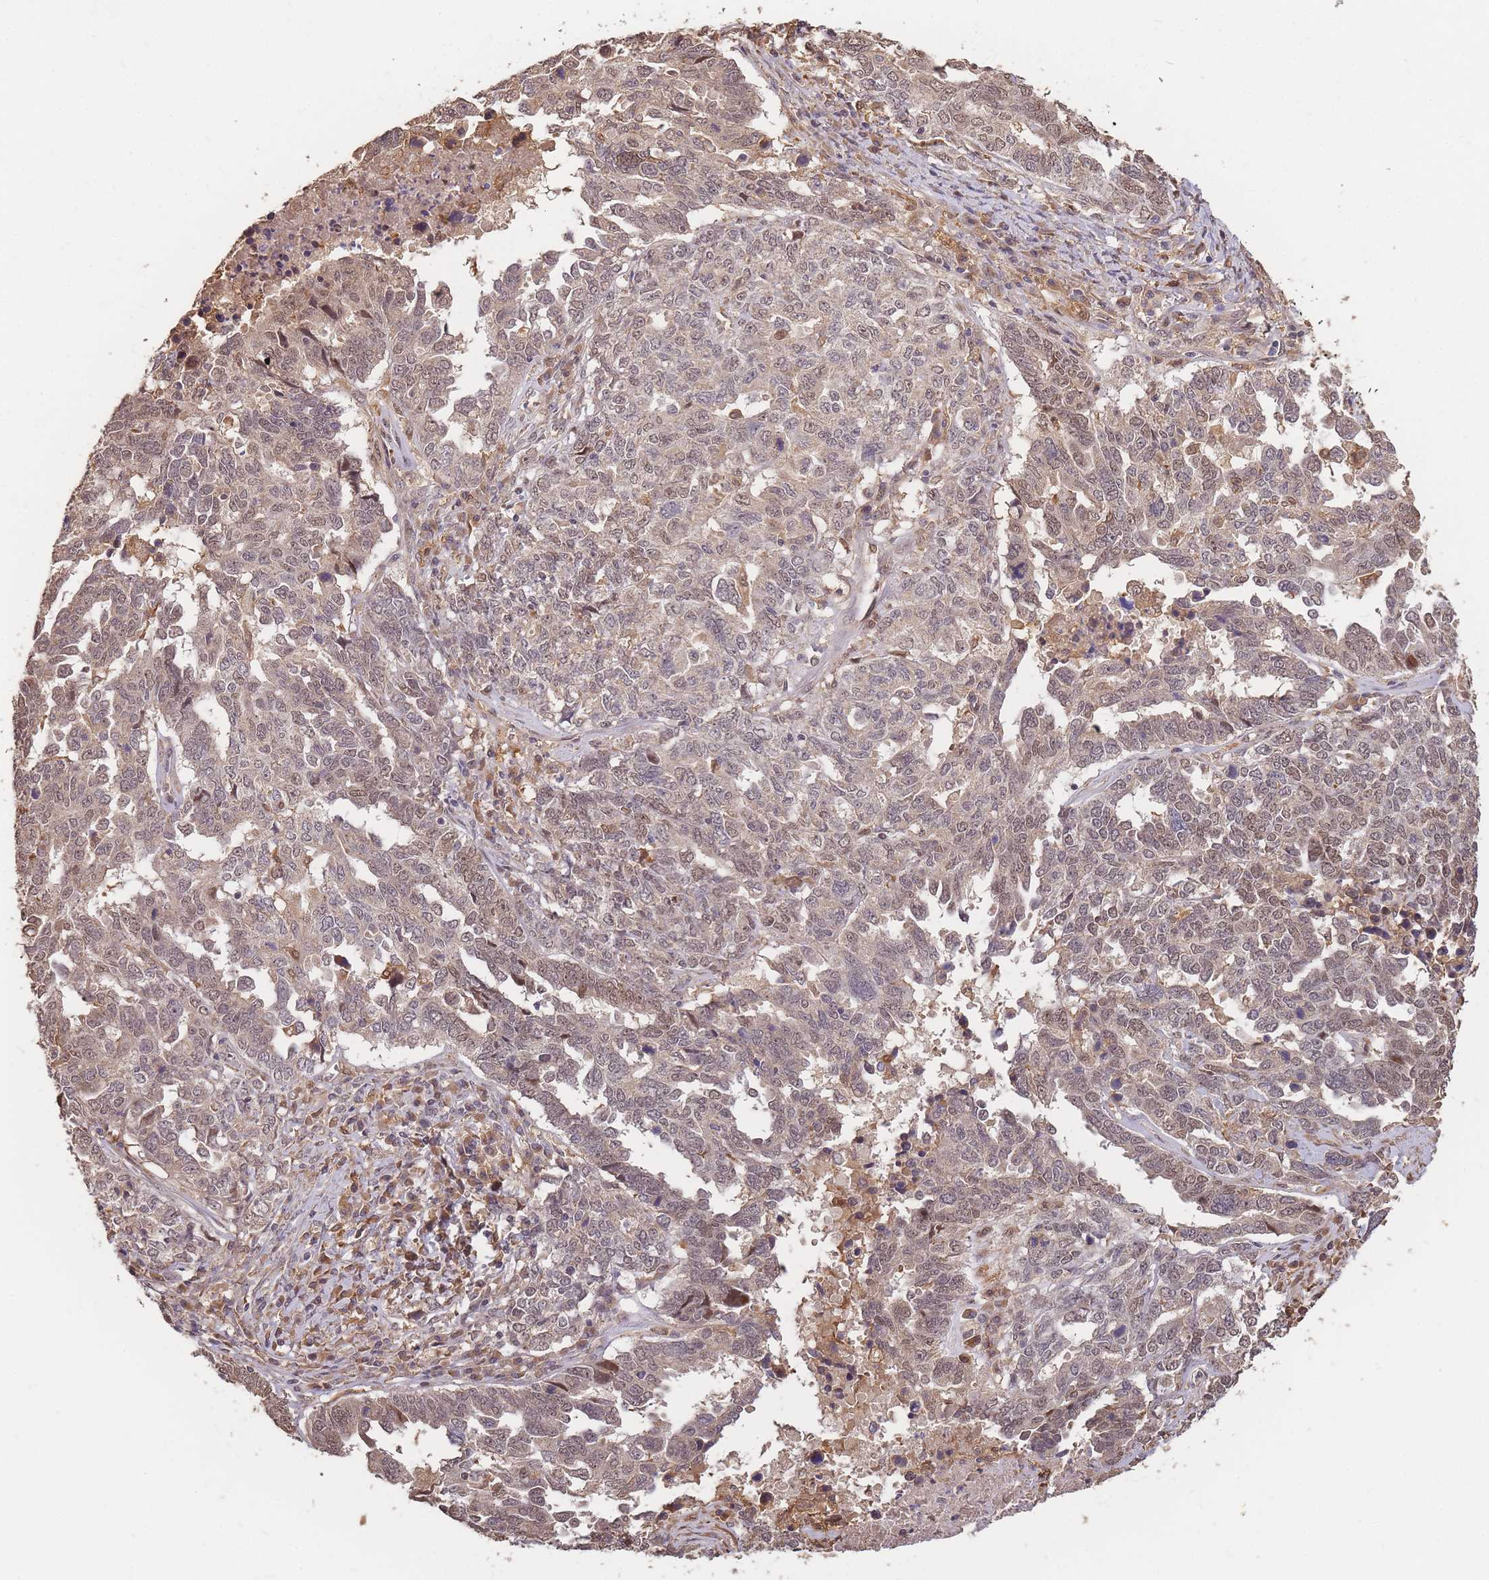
{"staining": {"intensity": "weak", "quantity": "25%-75%", "location": "nuclear"}, "tissue": "ovarian cancer", "cell_type": "Tumor cells", "image_type": "cancer", "snomed": [{"axis": "morphology", "description": "Carcinoma, endometroid"}, {"axis": "topography", "description": "Ovary"}], "caption": "About 25%-75% of tumor cells in ovarian cancer (endometroid carcinoma) reveal weak nuclear protein positivity as visualized by brown immunohistochemical staining.", "gene": "CDKN2AIPNL", "patient": {"sex": "female", "age": 62}}